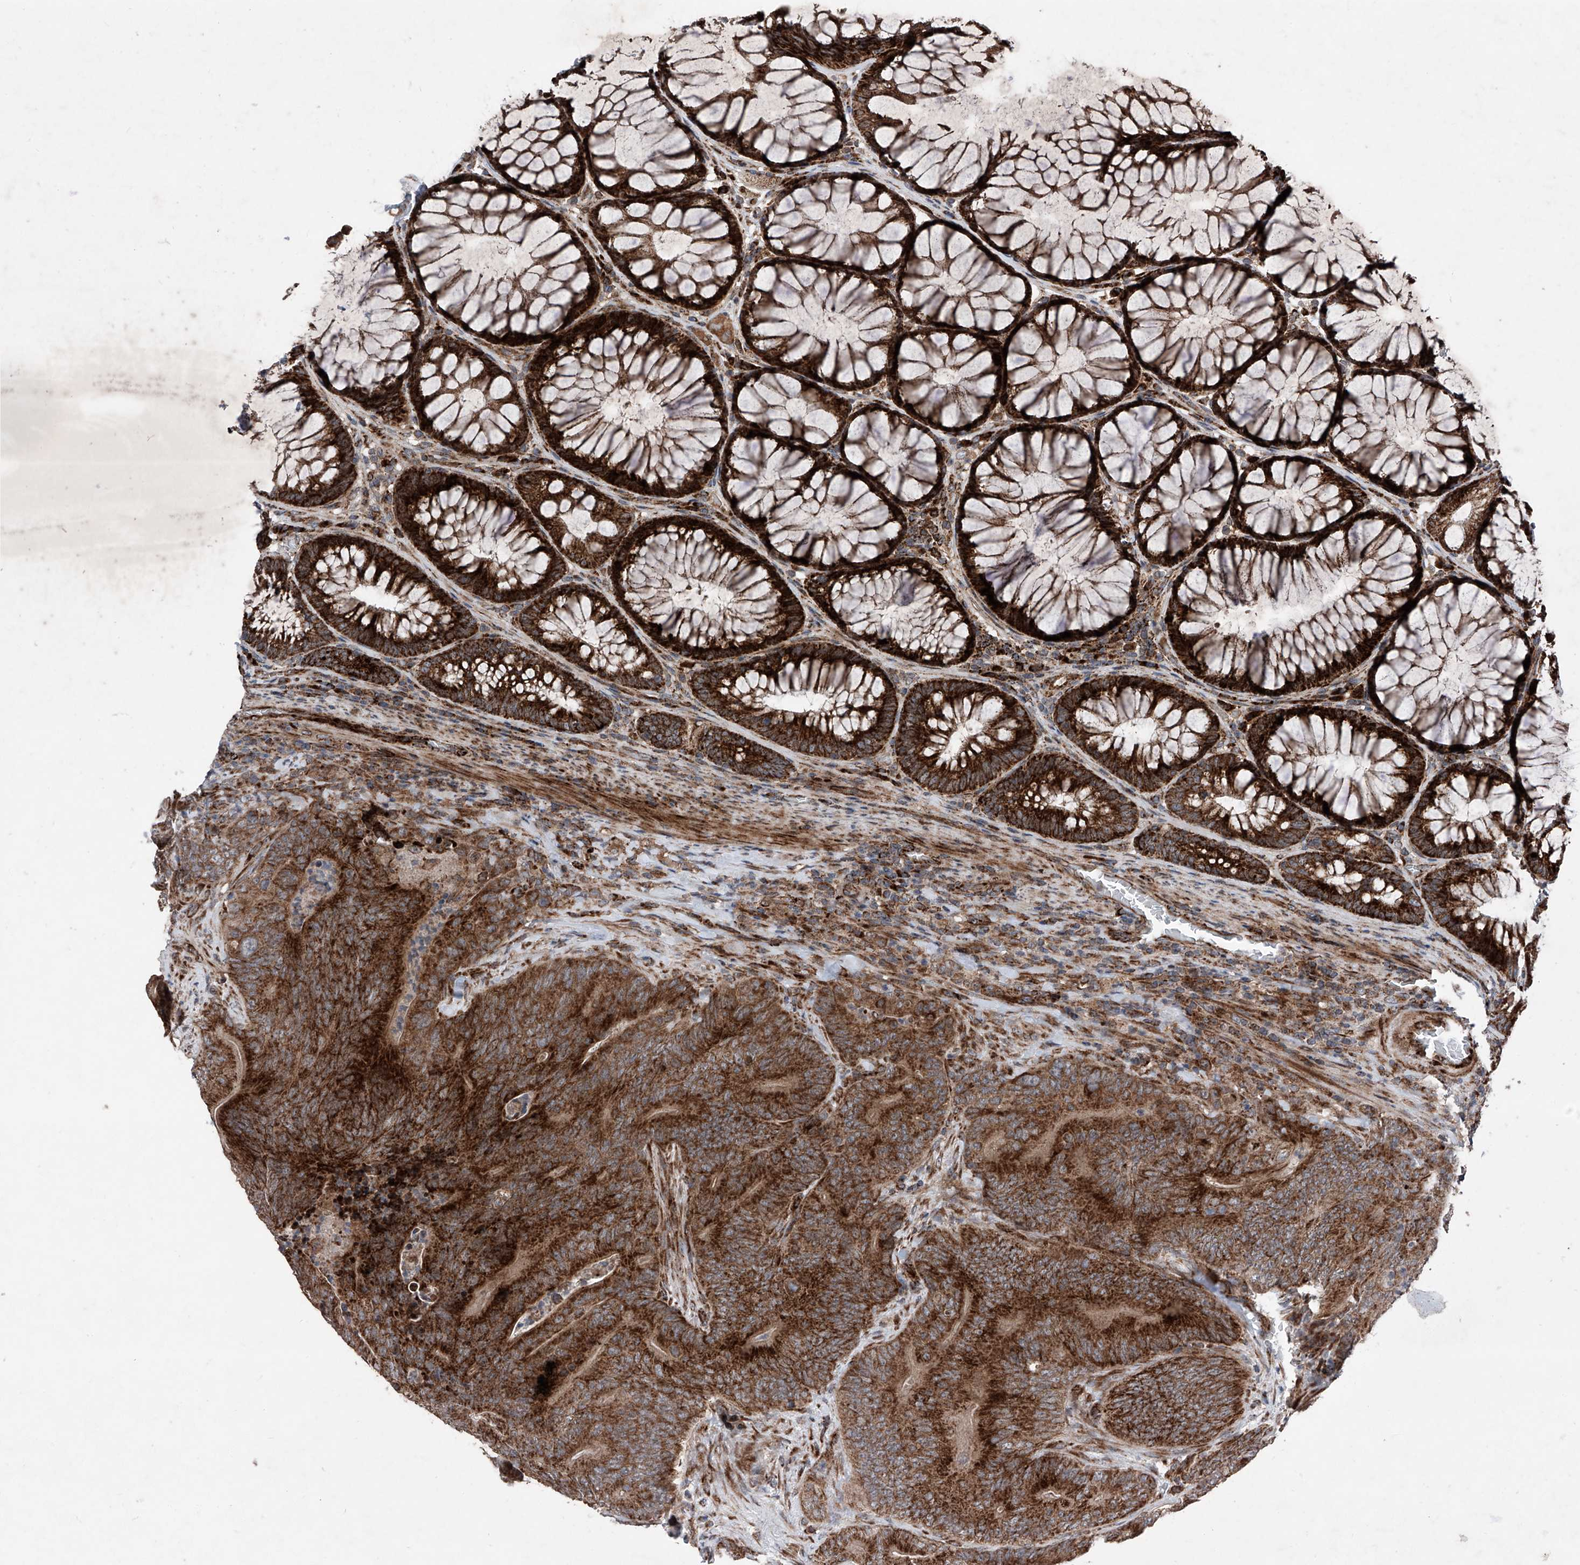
{"staining": {"intensity": "strong", "quantity": ">75%", "location": "cytoplasmic/membranous"}, "tissue": "colorectal cancer", "cell_type": "Tumor cells", "image_type": "cancer", "snomed": [{"axis": "morphology", "description": "Normal tissue, NOS"}, {"axis": "topography", "description": "Colon"}], "caption": "This image shows colorectal cancer stained with IHC to label a protein in brown. The cytoplasmic/membranous of tumor cells show strong positivity for the protein. Nuclei are counter-stained blue.", "gene": "DAD1", "patient": {"sex": "female", "age": 82}}